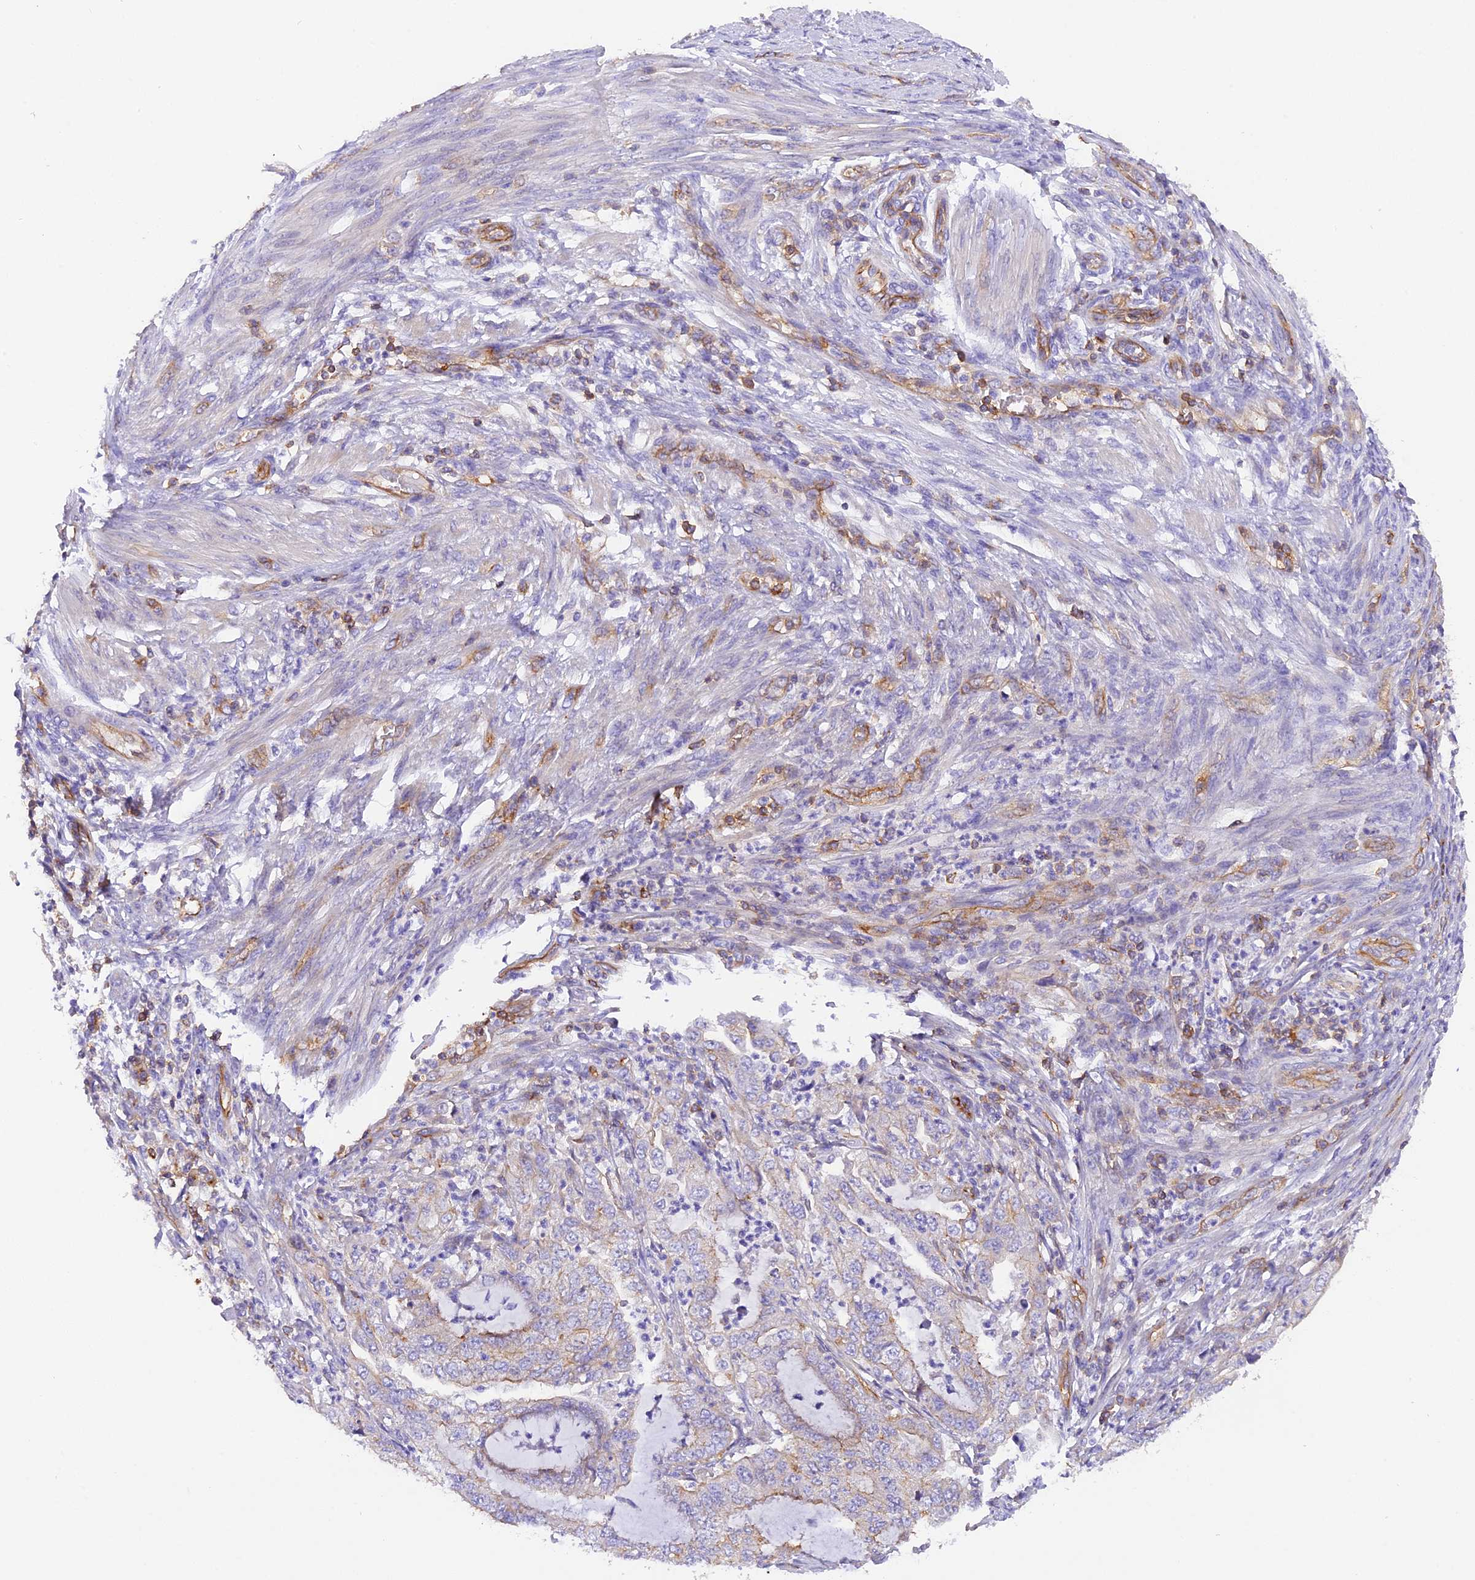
{"staining": {"intensity": "weak", "quantity": "<25%", "location": "cytoplasmic/membranous"}, "tissue": "endometrial cancer", "cell_type": "Tumor cells", "image_type": "cancer", "snomed": [{"axis": "morphology", "description": "Adenocarcinoma, NOS"}, {"axis": "topography", "description": "Endometrium"}], "caption": "IHC image of endometrial cancer (adenocarcinoma) stained for a protein (brown), which shows no positivity in tumor cells.", "gene": "FAM193A", "patient": {"sex": "female", "age": 51}}